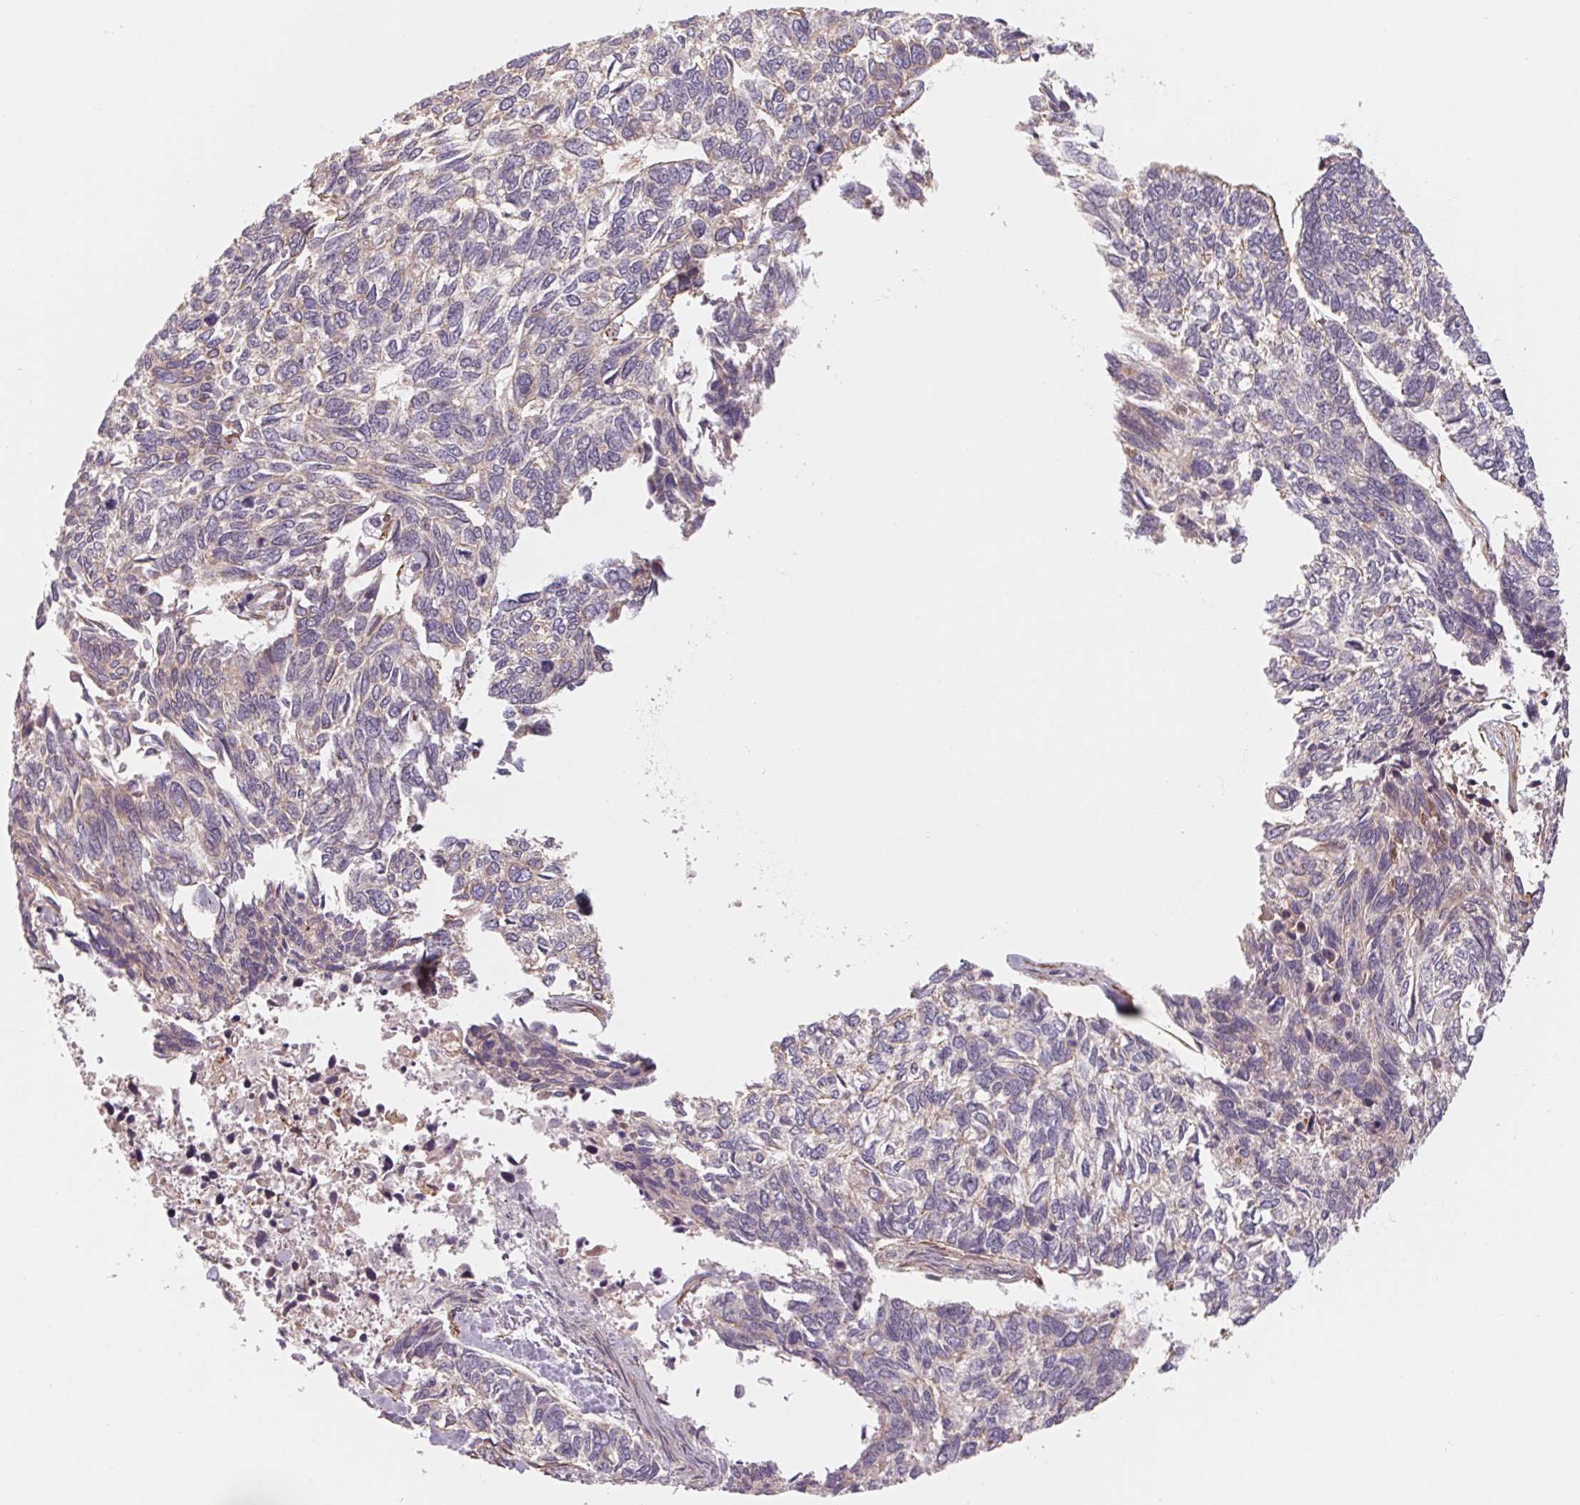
{"staining": {"intensity": "negative", "quantity": "none", "location": "none"}, "tissue": "skin cancer", "cell_type": "Tumor cells", "image_type": "cancer", "snomed": [{"axis": "morphology", "description": "Basal cell carcinoma"}, {"axis": "topography", "description": "Skin"}], "caption": "The IHC histopathology image has no significant positivity in tumor cells of skin basal cell carcinoma tissue. (DAB (3,3'-diaminobenzidine) immunohistochemistry, high magnification).", "gene": "CCDC112", "patient": {"sex": "female", "age": 65}}